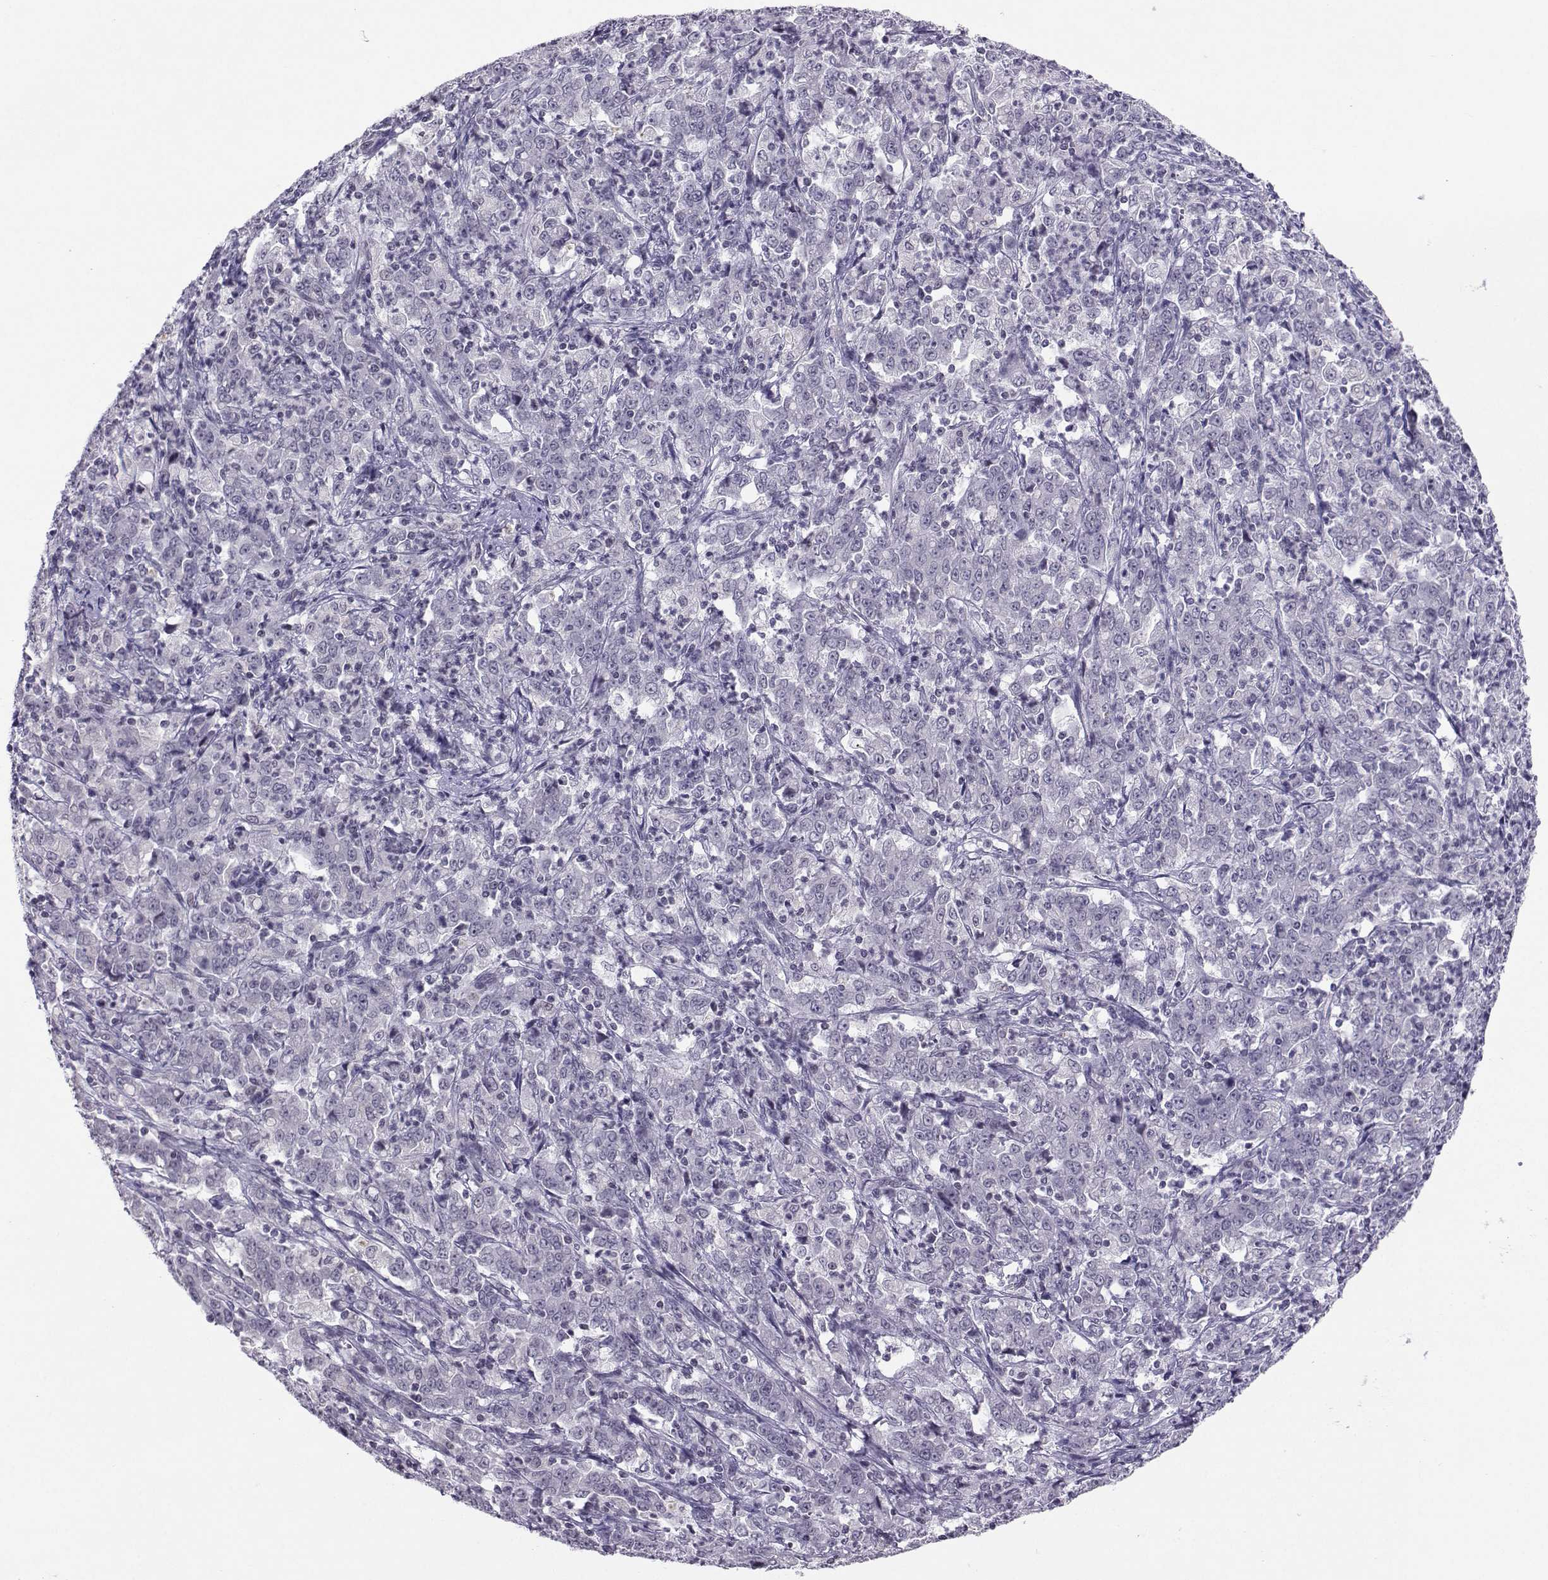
{"staining": {"intensity": "negative", "quantity": "none", "location": "none"}, "tissue": "stomach cancer", "cell_type": "Tumor cells", "image_type": "cancer", "snomed": [{"axis": "morphology", "description": "Adenocarcinoma, NOS"}, {"axis": "topography", "description": "Stomach, lower"}], "caption": "There is no significant staining in tumor cells of adenocarcinoma (stomach).", "gene": "LHX1", "patient": {"sex": "female", "age": 71}}